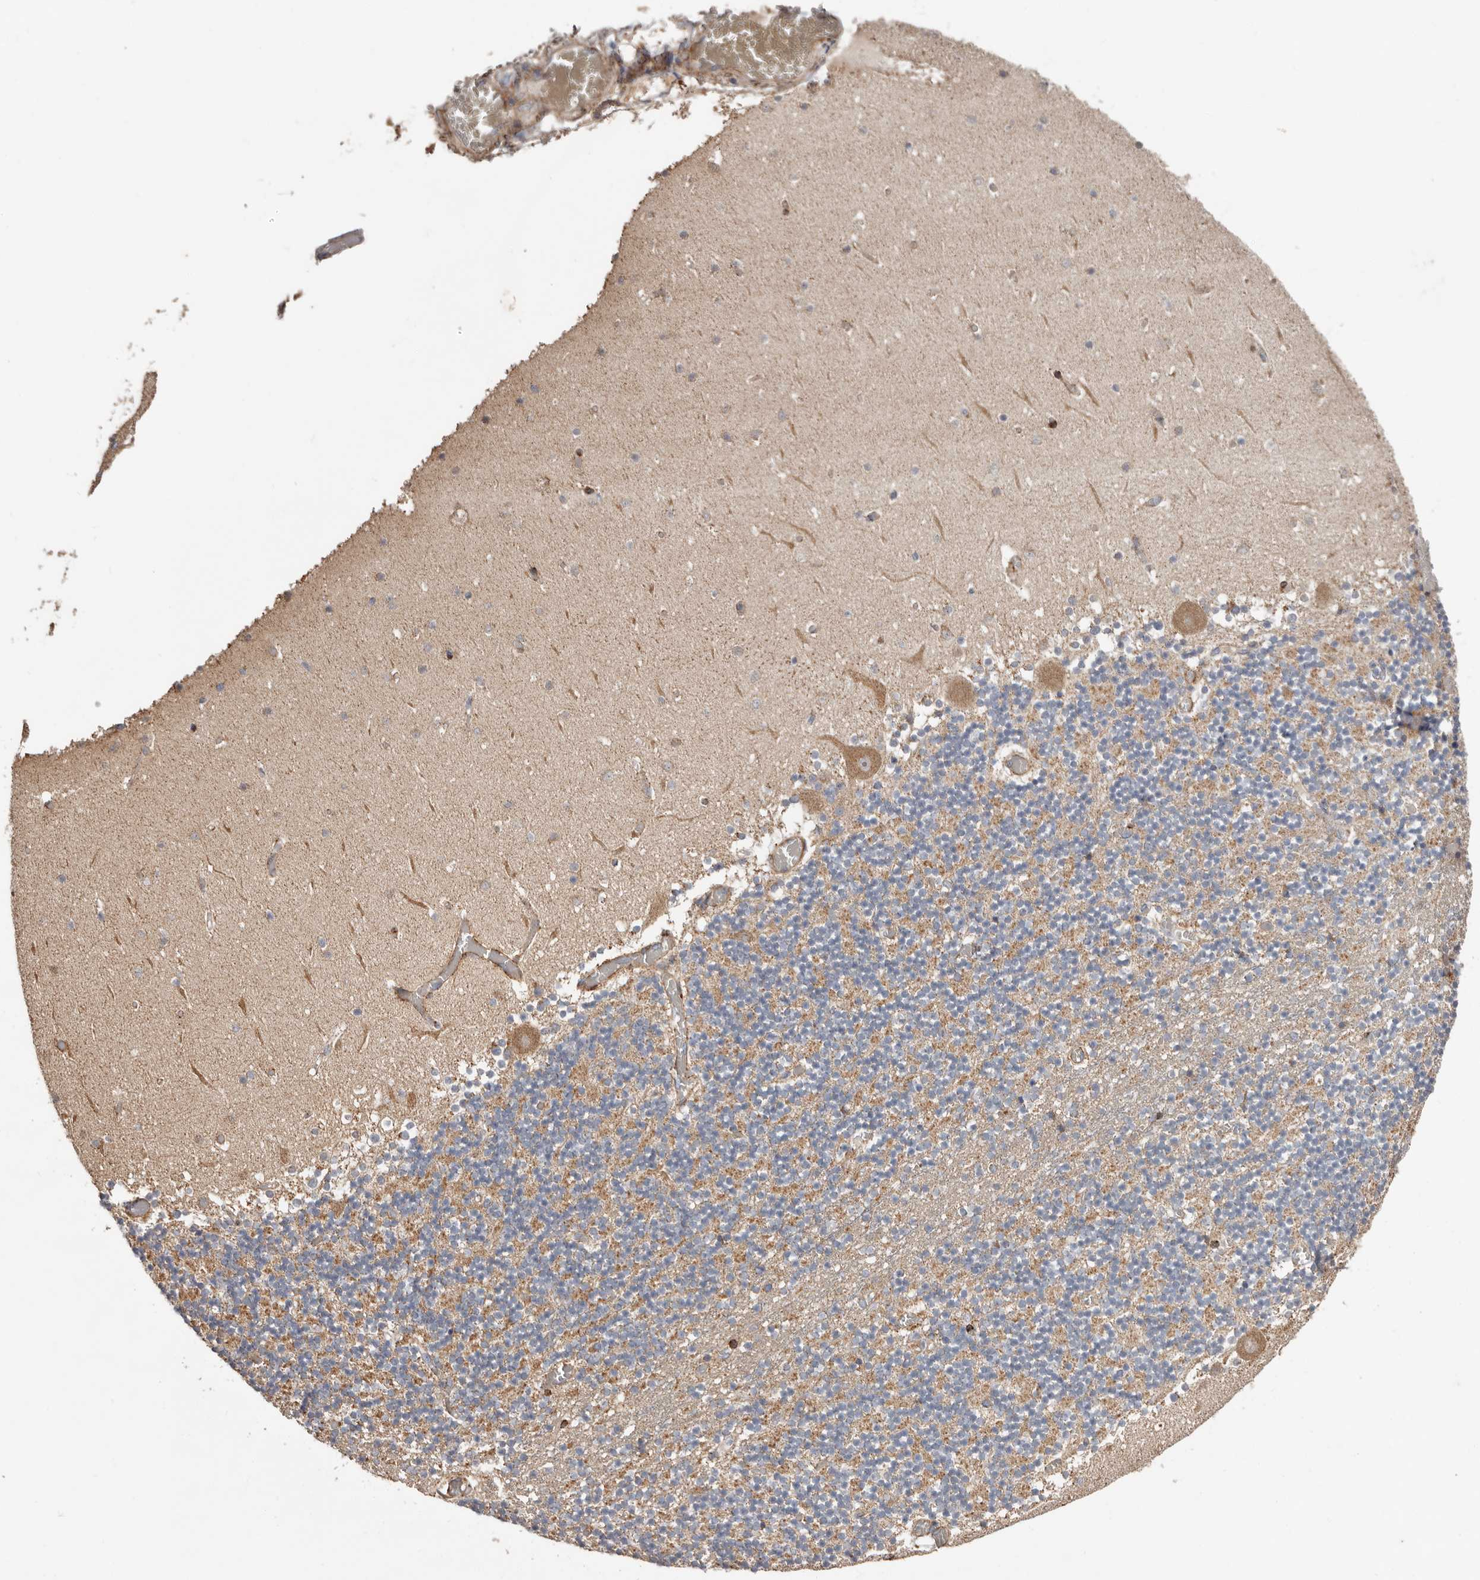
{"staining": {"intensity": "weak", "quantity": ">75%", "location": "cytoplasmic/membranous"}, "tissue": "cerebellum", "cell_type": "Cells in granular layer", "image_type": "normal", "snomed": [{"axis": "morphology", "description": "Normal tissue, NOS"}, {"axis": "topography", "description": "Cerebellum"}], "caption": "Cerebellum stained with a brown dye exhibits weak cytoplasmic/membranous positive positivity in approximately >75% of cells in granular layer.", "gene": "PROKR1", "patient": {"sex": "female", "age": 28}}